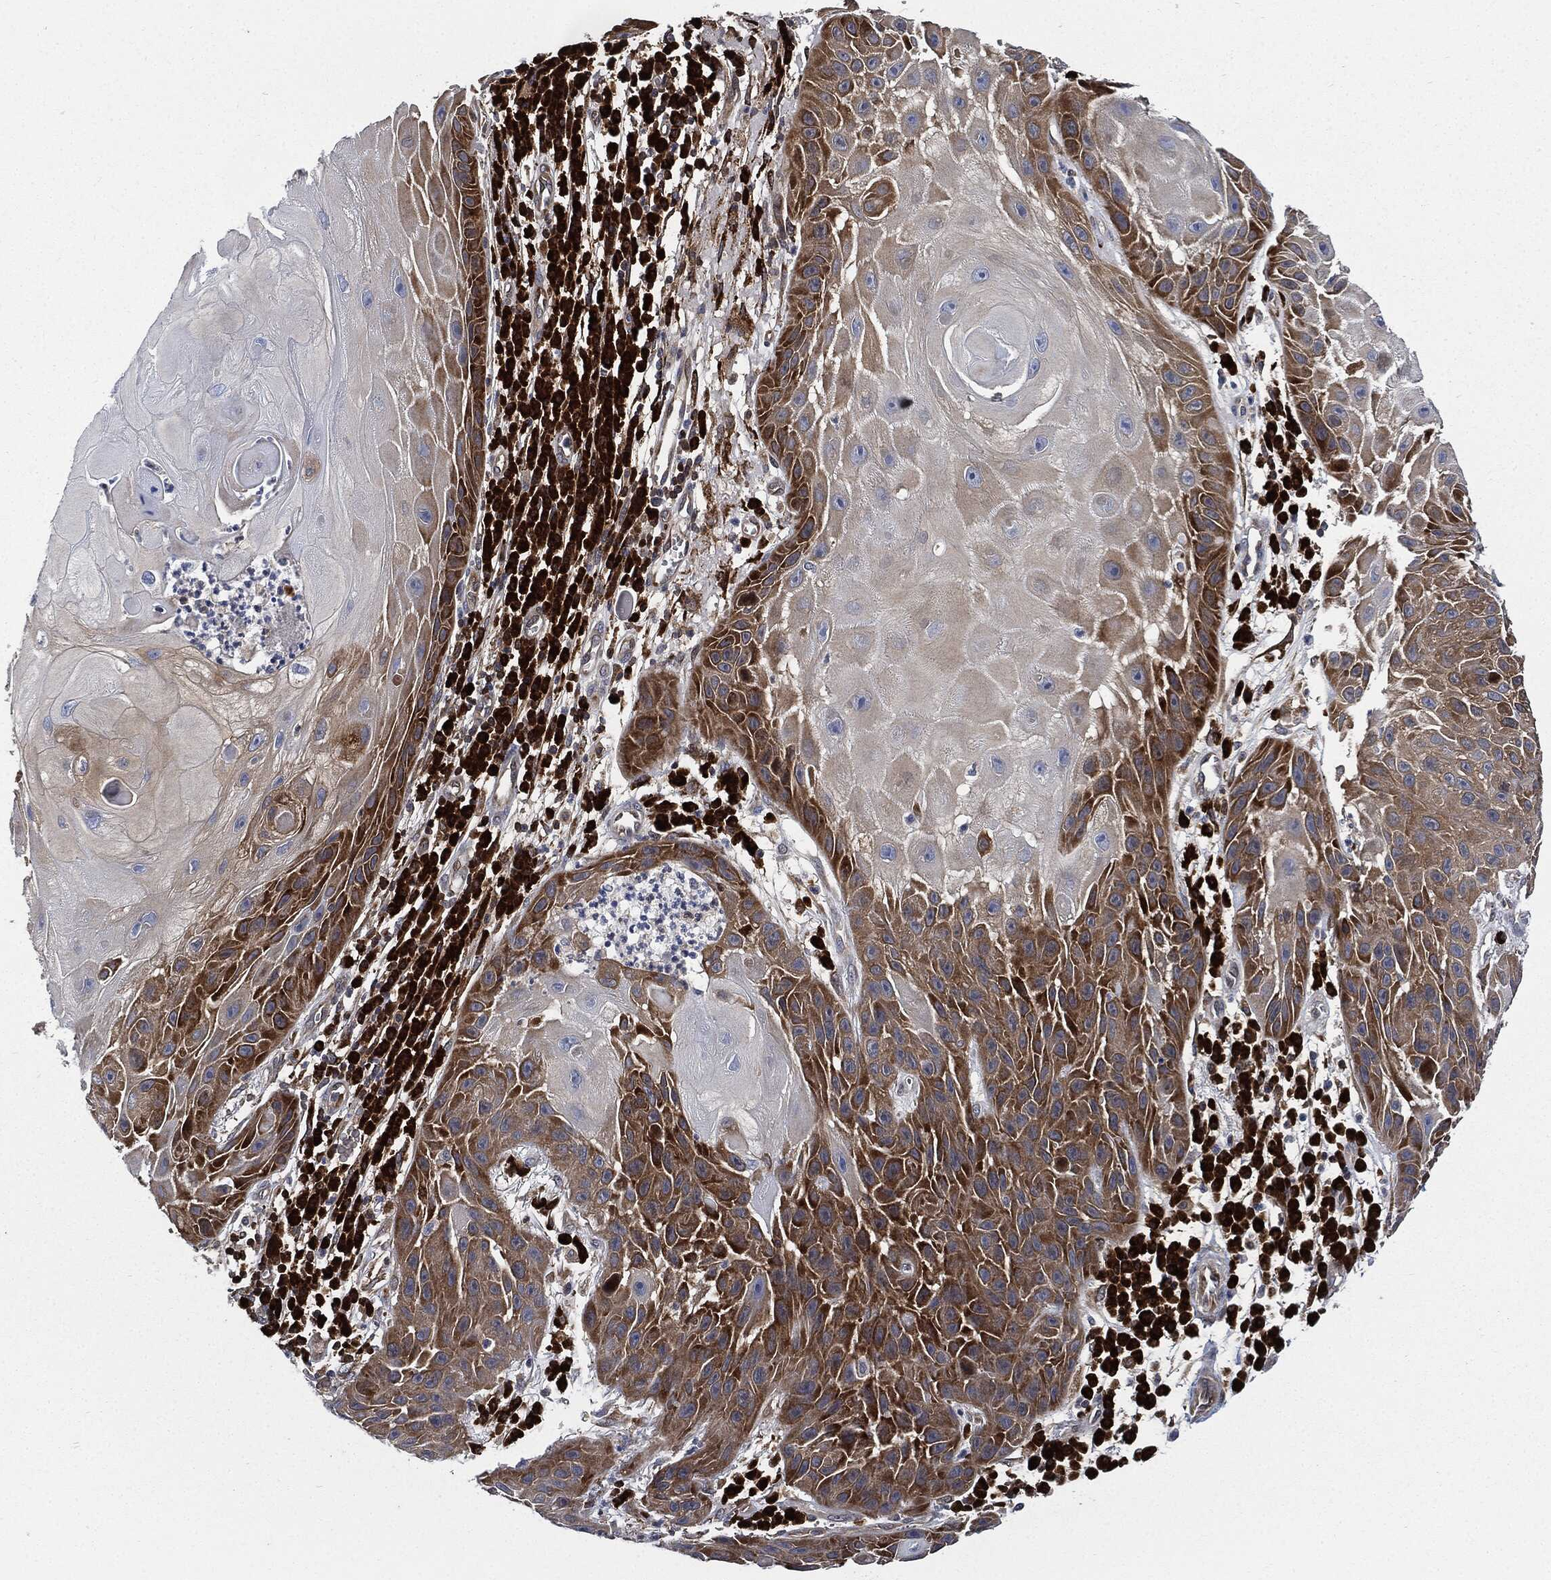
{"staining": {"intensity": "moderate", "quantity": "25%-75%", "location": "cytoplasmic/membranous"}, "tissue": "skin cancer", "cell_type": "Tumor cells", "image_type": "cancer", "snomed": [{"axis": "morphology", "description": "Normal tissue, NOS"}, {"axis": "morphology", "description": "Squamous cell carcinoma, NOS"}, {"axis": "topography", "description": "Skin"}], "caption": "IHC photomicrograph of neoplastic tissue: skin cancer (squamous cell carcinoma) stained using immunohistochemistry reveals medium levels of moderate protein expression localized specifically in the cytoplasmic/membranous of tumor cells, appearing as a cytoplasmic/membranous brown color.", "gene": "PRDX2", "patient": {"sex": "male", "age": 79}}